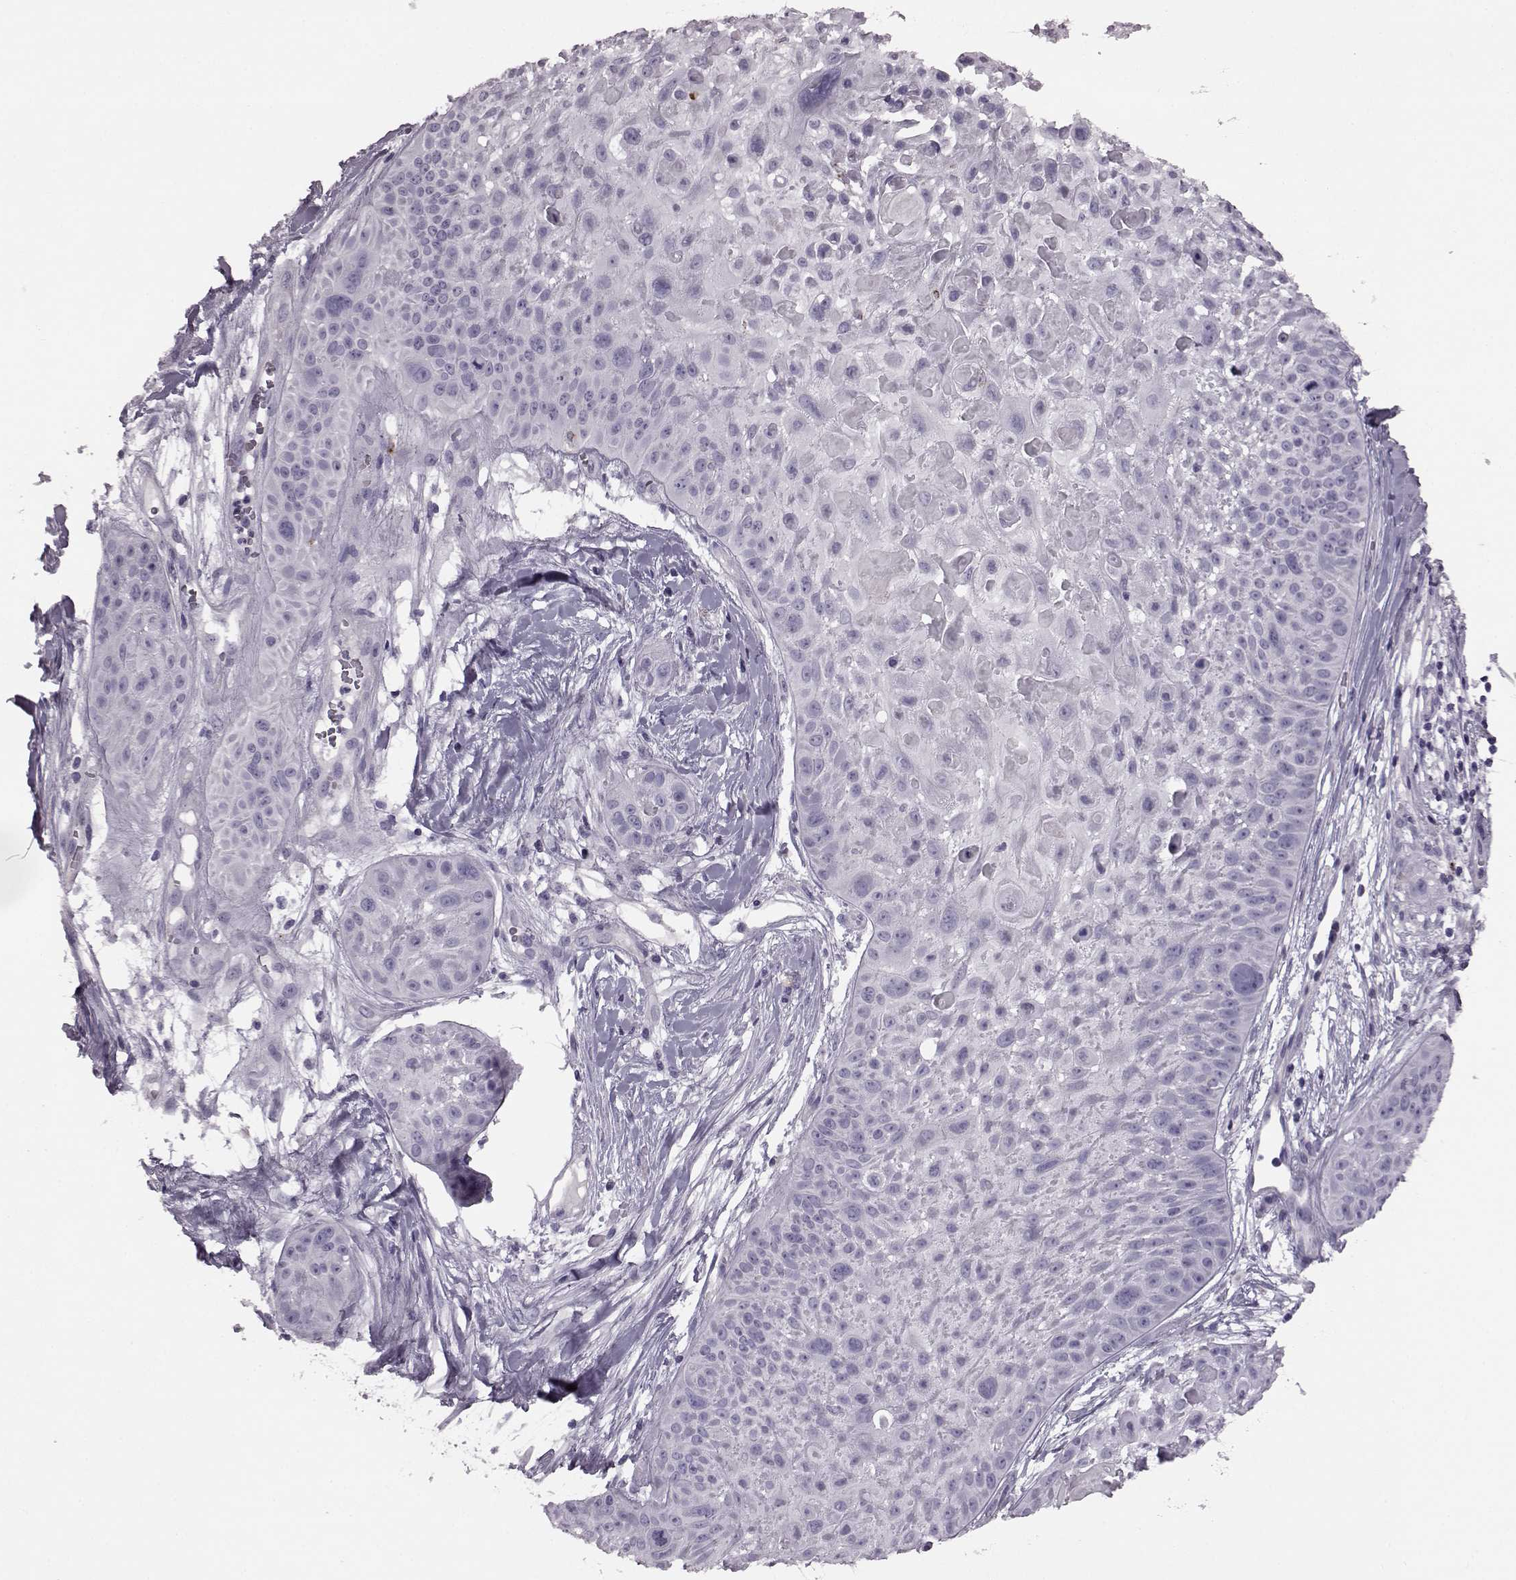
{"staining": {"intensity": "negative", "quantity": "none", "location": "none"}, "tissue": "skin cancer", "cell_type": "Tumor cells", "image_type": "cancer", "snomed": [{"axis": "morphology", "description": "Squamous cell carcinoma, NOS"}, {"axis": "topography", "description": "Skin"}, {"axis": "topography", "description": "Anal"}], "caption": "DAB immunohistochemical staining of skin squamous cell carcinoma shows no significant expression in tumor cells.", "gene": "SNTG1", "patient": {"sex": "female", "age": 75}}